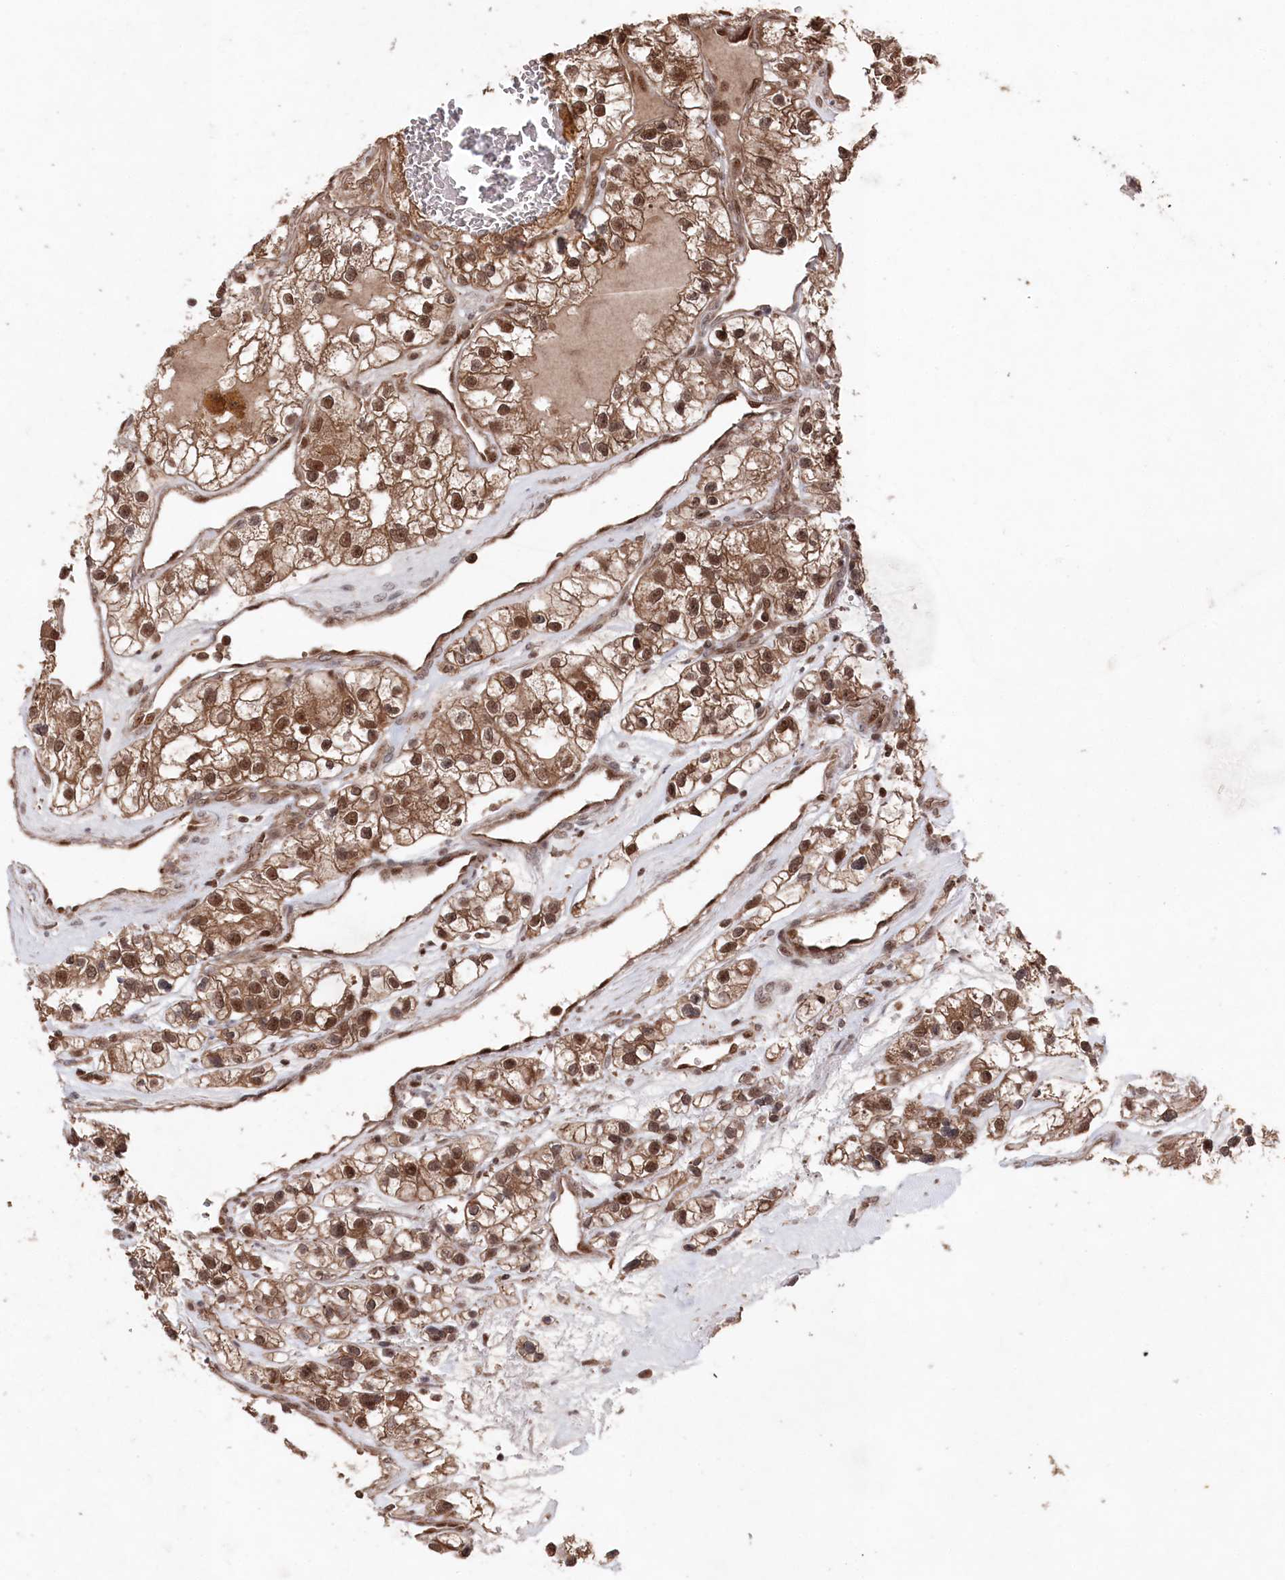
{"staining": {"intensity": "moderate", "quantity": ">75%", "location": "cytoplasmic/membranous,nuclear"}, "tissue": "renal cancer", "cell_type": "Tumor cells", "image_type": "cancer", "snomed": [{"axis": "morphology", "description": "Adenocarcinoma, NOS"}, {"axis": "topography", "description": "Kidney"}], "caption": "This histopathology image exhibits immunohistochemistry (IHC) staining of human renal adenocarcinoma, with medium moderate cytoplasmic/membranous and nuclear positivity in approximately >75% of tumor cells.", "gene": "BORCS7", "patient": {"sex": "female", "age": 57}}